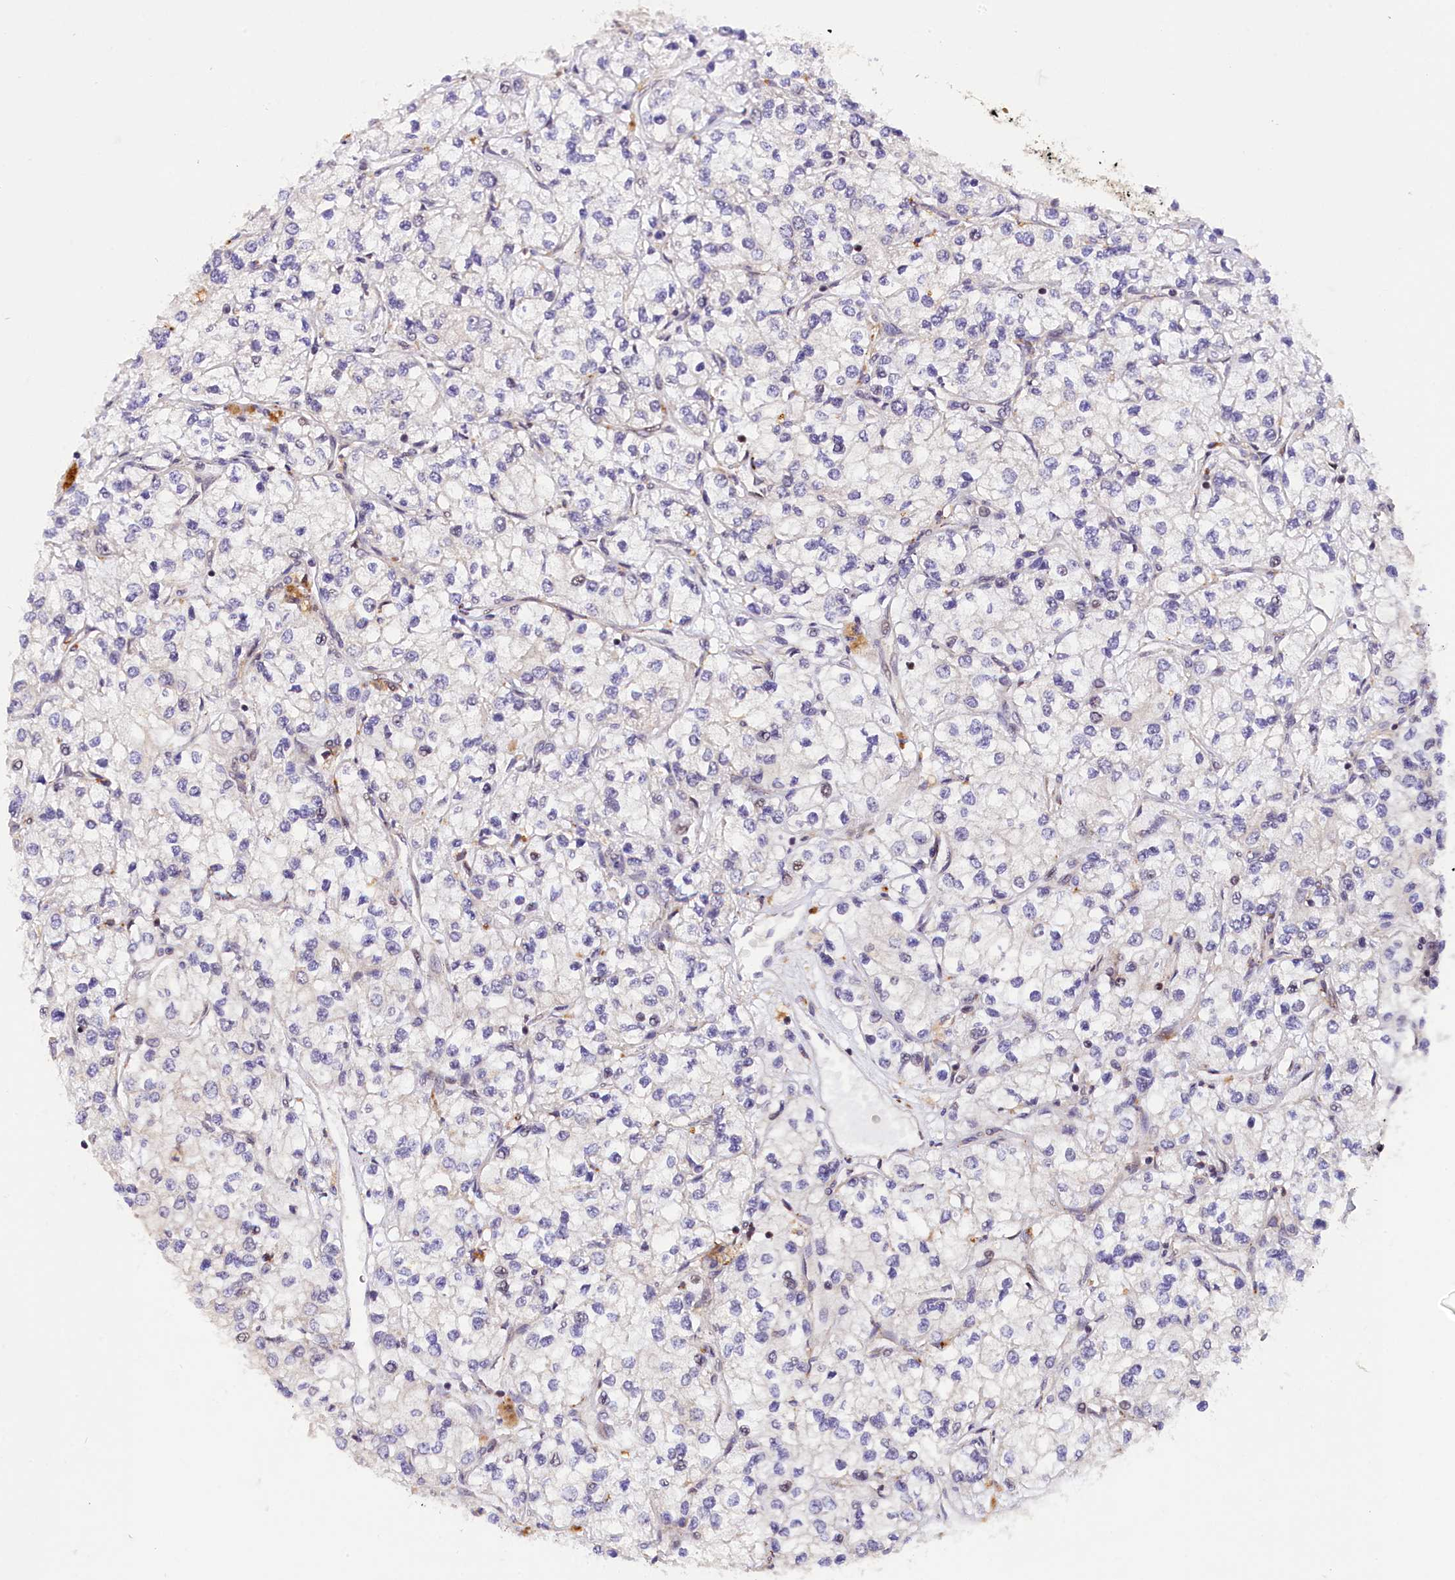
{"staining": {"intensity": "negative", "quantity": "none", "location": "none"}, "tissue": "renal cancer", "cell_type": "Tumor cells", "image_type": "cancer", "snomed": [{"axis": "morphology", "description": "Adenocarcinoma, NOS"}, {"axis": "topography", "description": "Kidney"}], "caption": "Immunohistochemistry (IHC) histopathology image of neoplastic tissue: human adenocarcinoma (renal) stained with DAB displays no significant protein positivity in tumor cells. The staining was performed using DAB to visualize the protein expression in brown, while the nuclei were stained in blue with hematoxylin (Magnification: 20x).", "gene": "SAMD4A", "patient": {"sex": "male", "age": 80}}